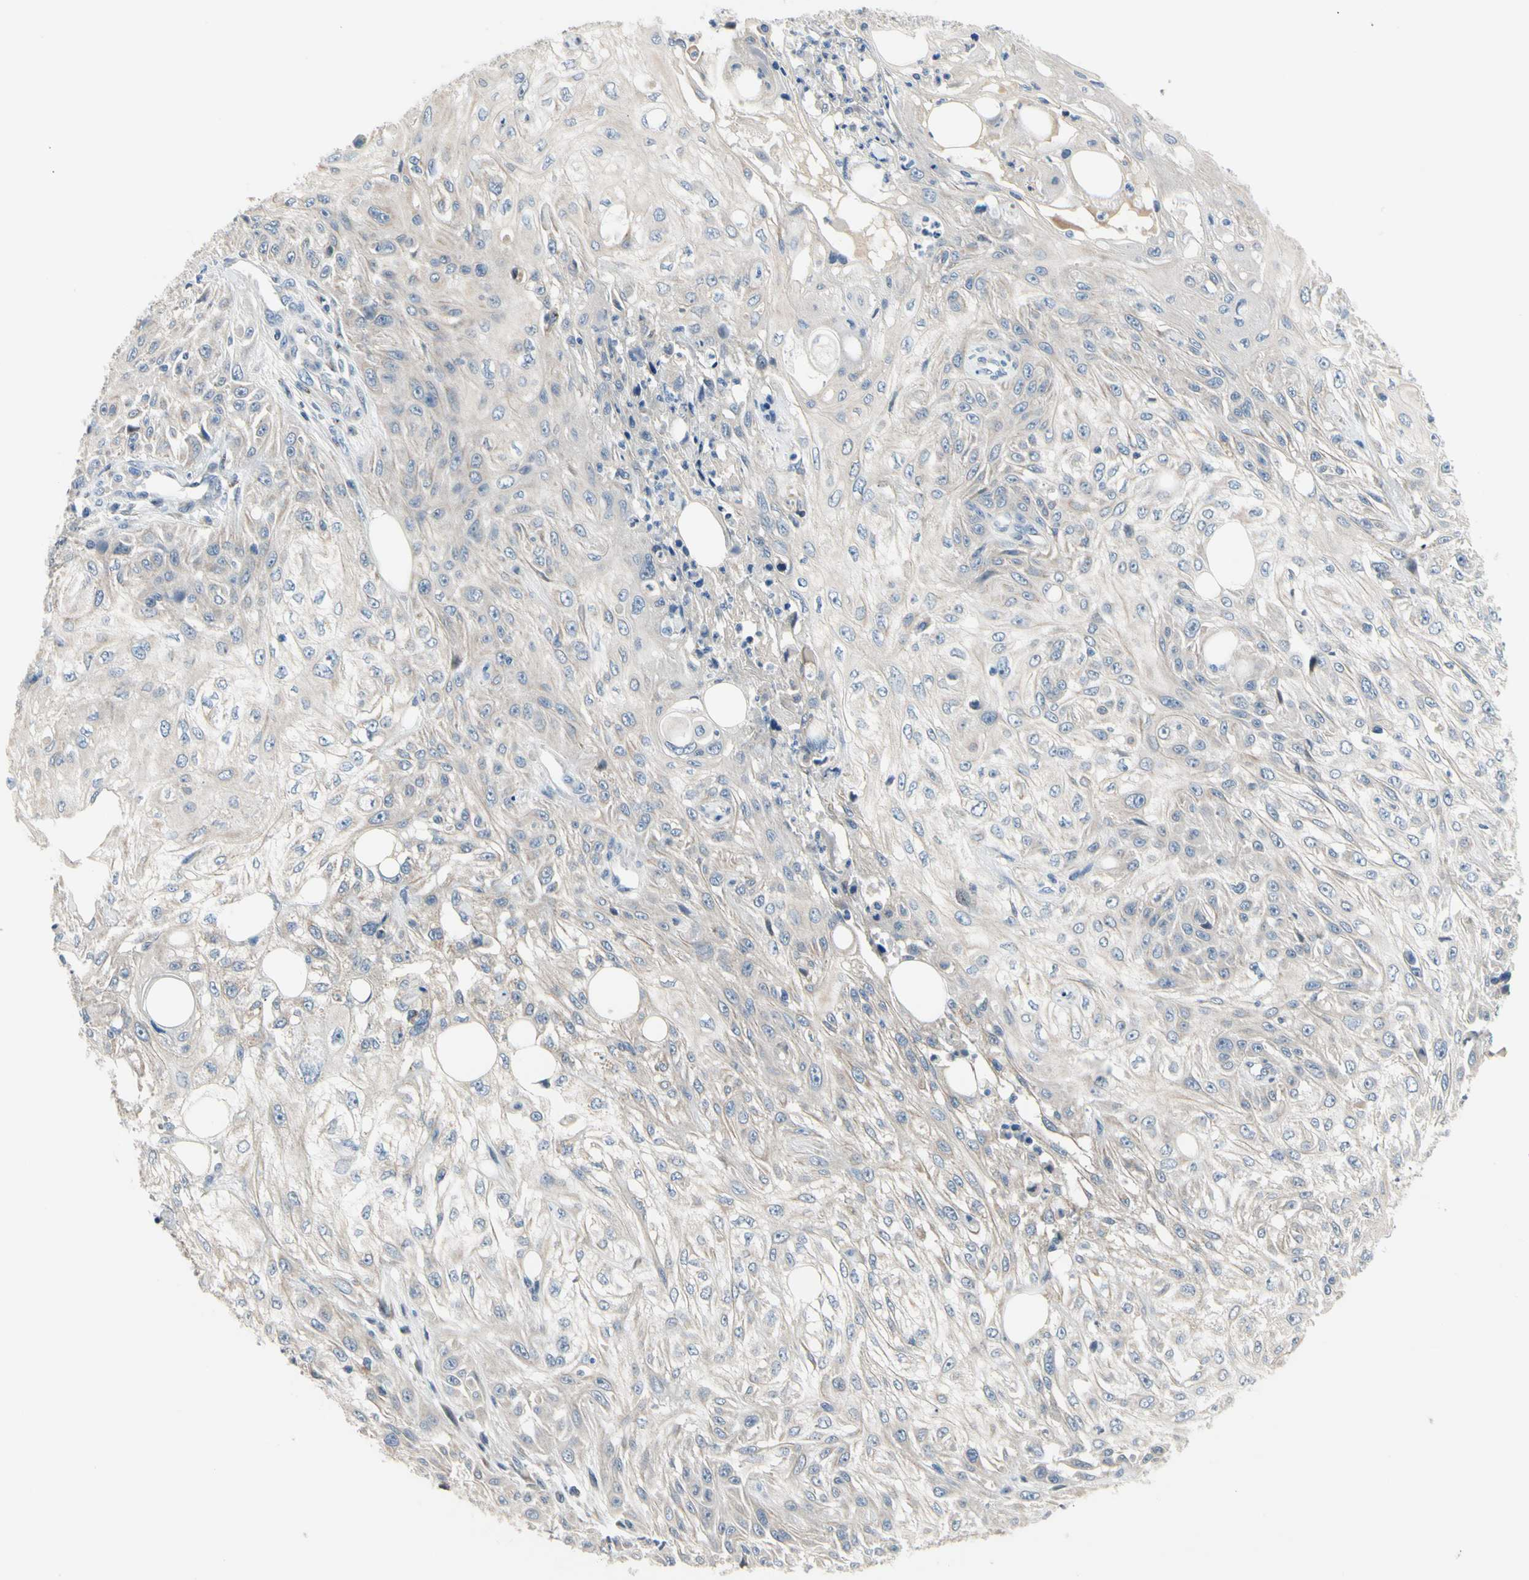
{"staining": {"intensity": "negative", "quantity": "none", "location": "none"}, "tissue": "skin cancer", "cell_type": "Tumor cells", "image_type": "cancer", "snomed": [{"axis": "morphology", "description": "Squamous cell carcinoma, NOS"}, {"axis": "topography", "description": "Skin"}], "caption": "Tumor cells show no significant staining in skin squamous cell carcinoma.", "gene": "NFASC", "patient": {"sex": "male", "age": 75}}